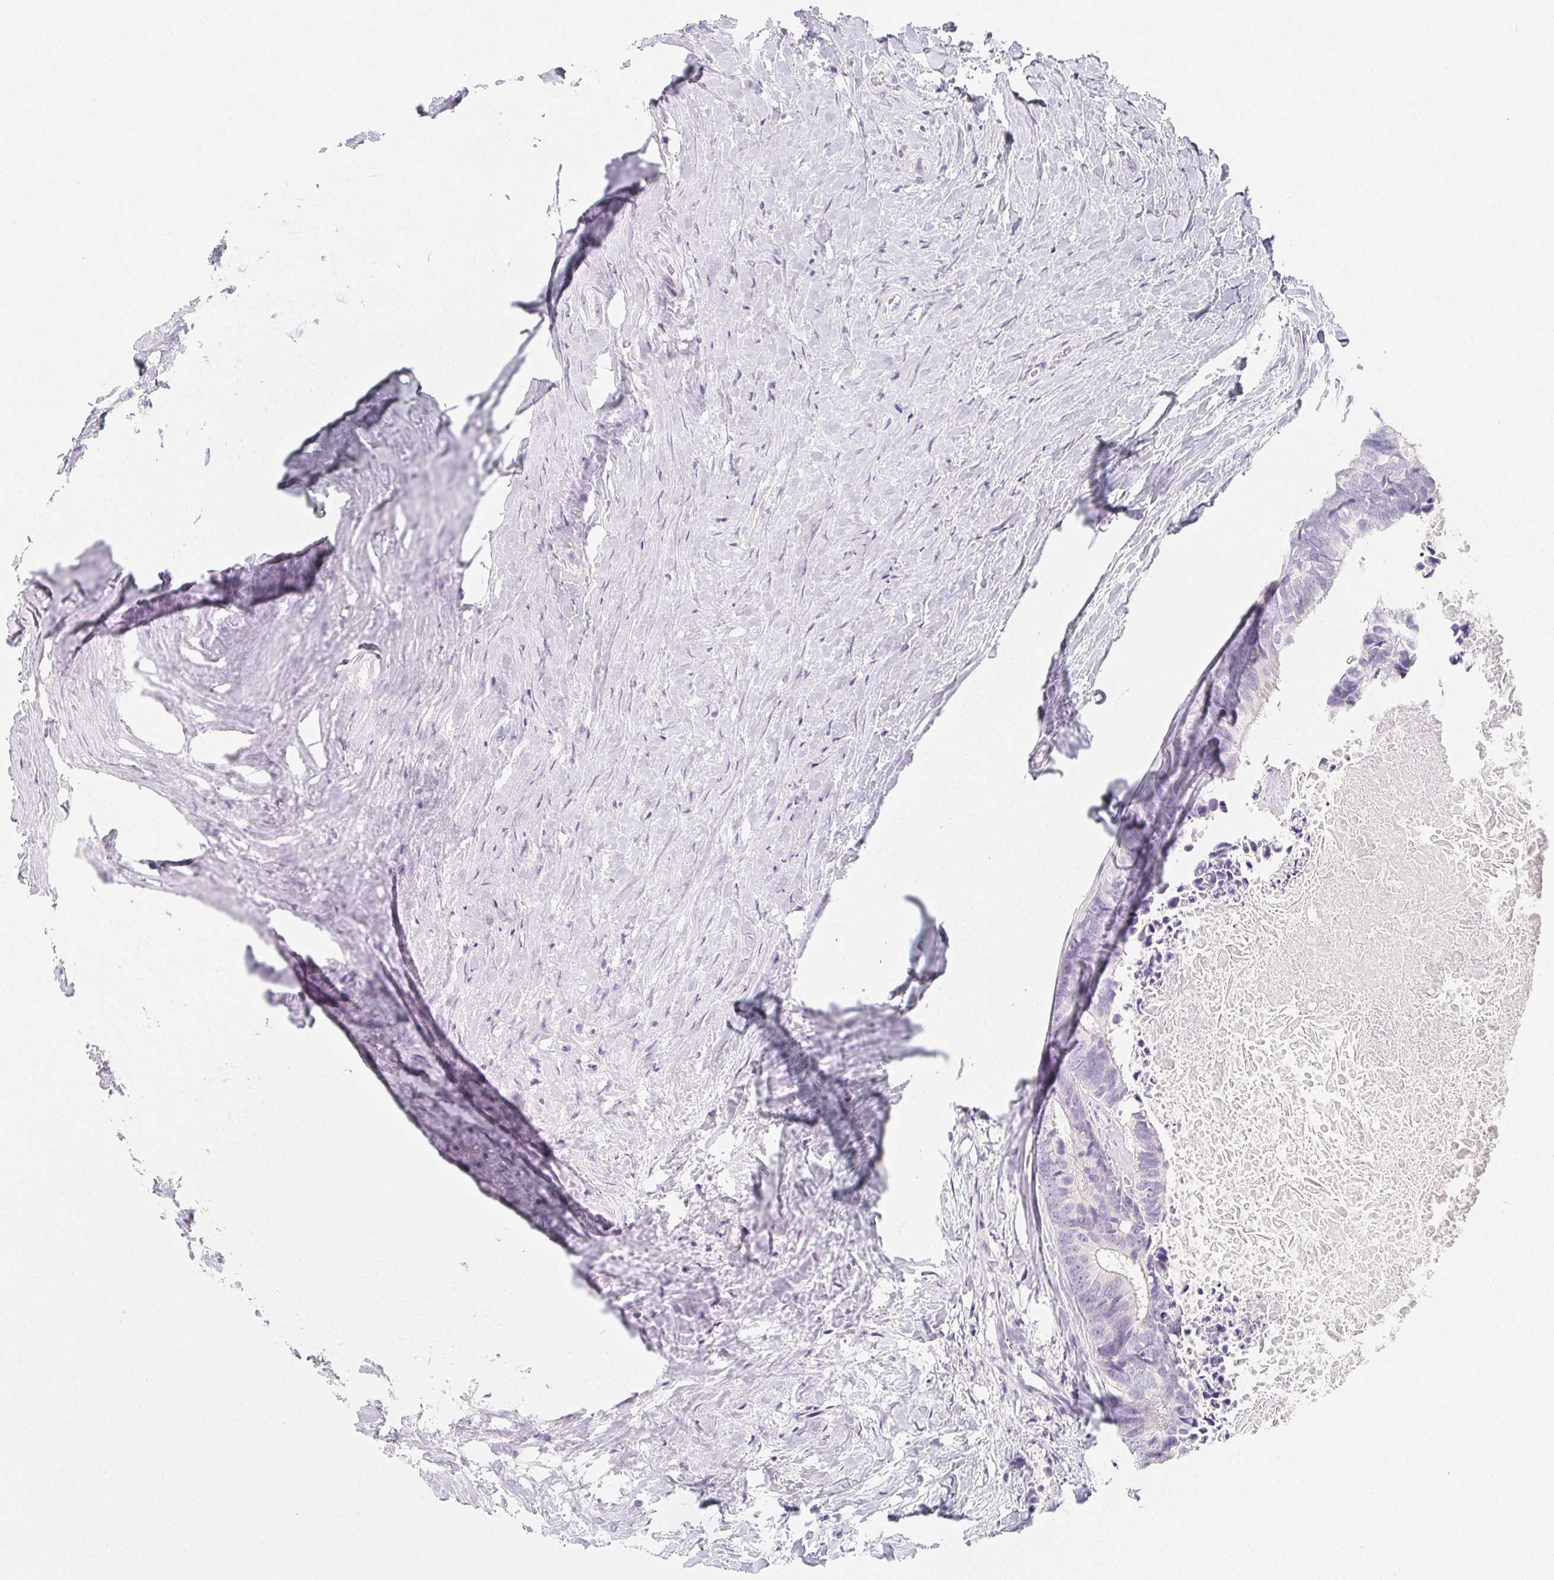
{"staining": {"intensity": "negative", "quantity": "none", "location": "none"}, "tissue": "colorectal cancer", "cell_type": "Tumor cells", "image_type": "cancer", "snomed": [{"axis": "morphology", "description": "Adenocarcinoma, NOS"}, {"axis": "topography", "description": "Colon"}, {"axis": "topography", "description": "Rectum"}], "caption": "High magnification brightfield microscopy of colorectal cancer stained with DAB (brown) and counterstained with hematoxylin (blue): tumor cells show no significant expression.", "gene": "GLIPR1L1", "patient": {"sex": "male", "age": 57}}